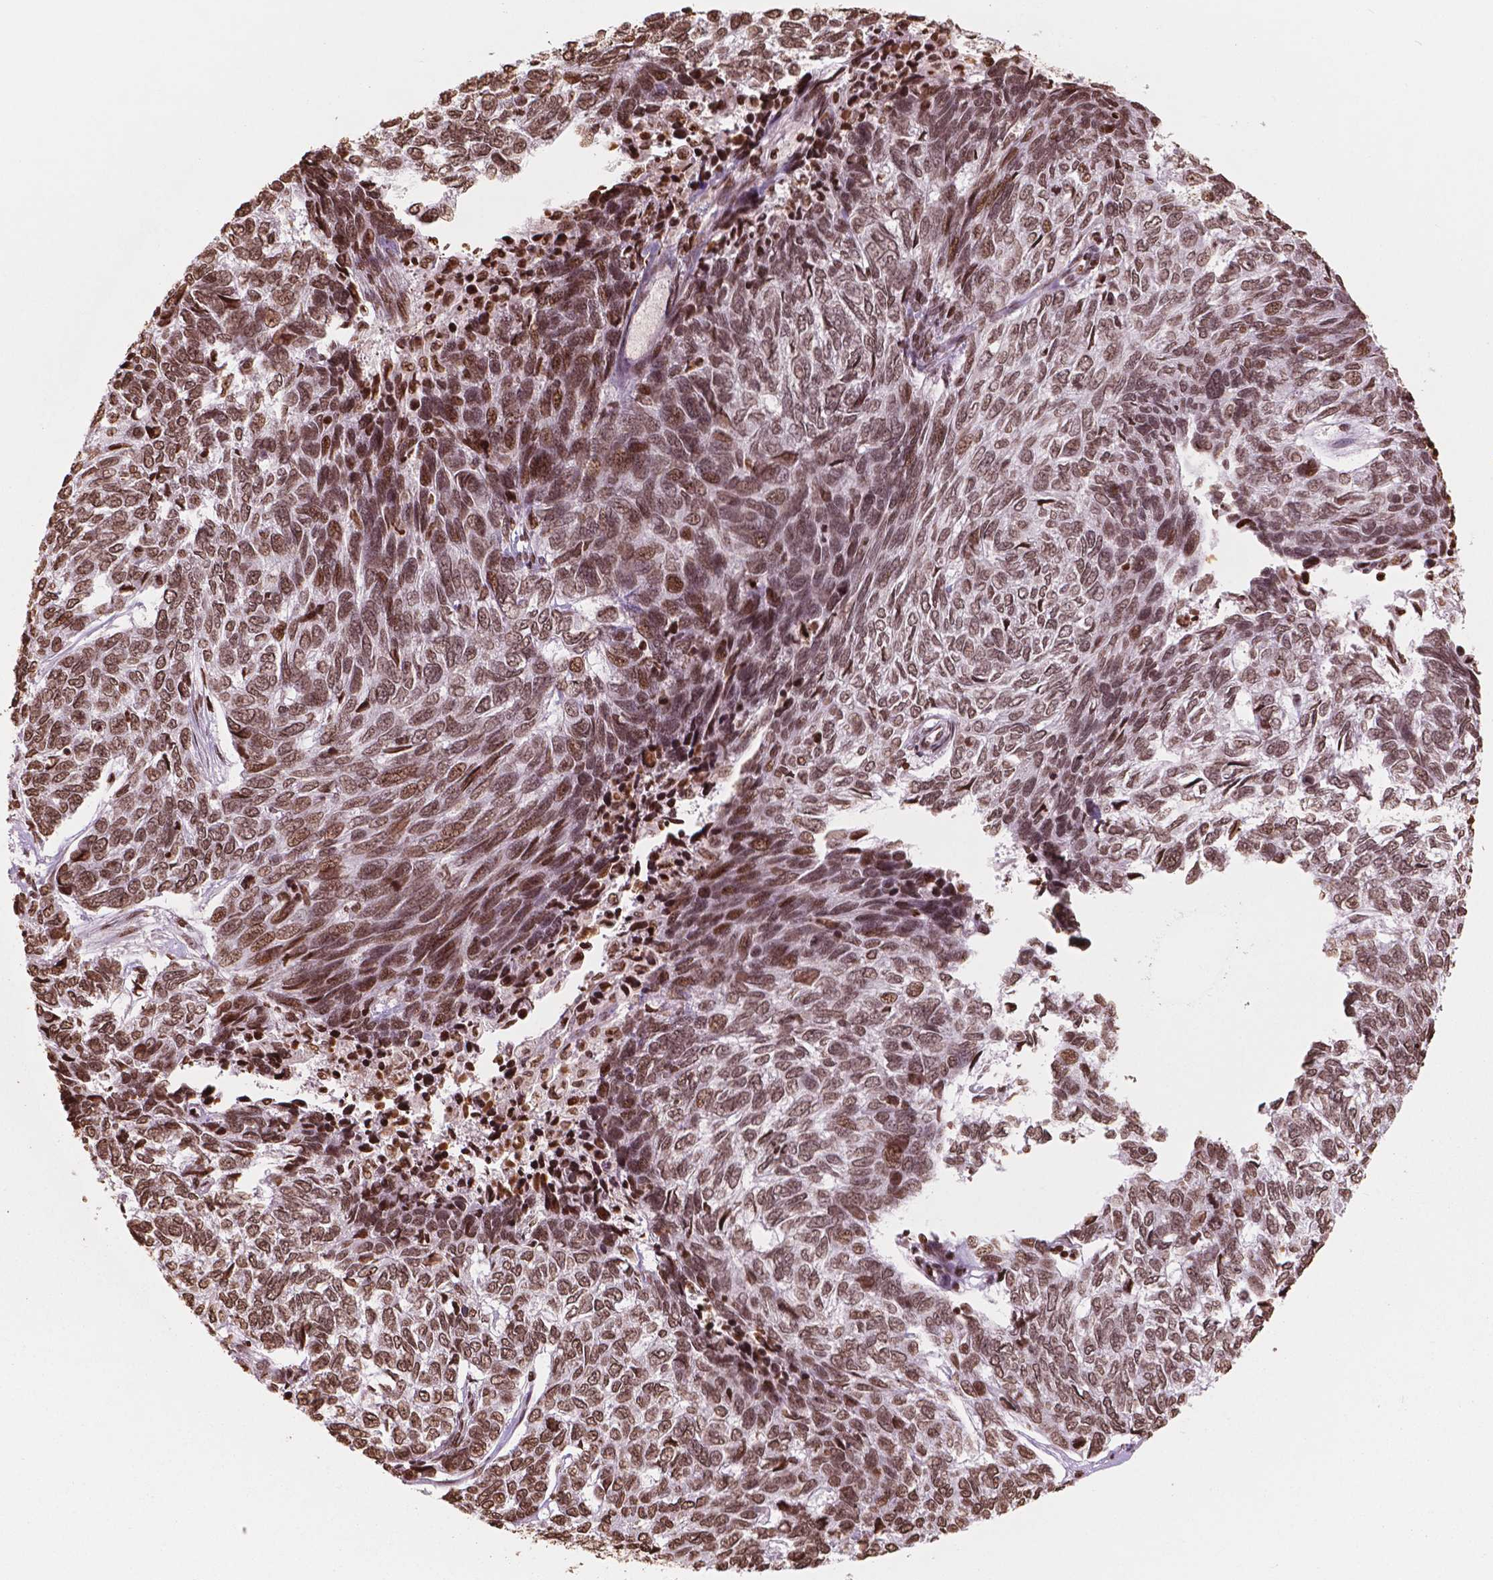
{"staining": {"intensity": "moderate", "quantity": ">75%", "location": "nuclear"}, "tissue": "skin cancer", "cell_type": "Tumor cells", "image_type": "cancer", "snomed": [{"axis": "morphology", "description": "Basal cell carcinoma"}, {"axis": "topography", "description": "Skin"}], "caption": "Immunohistochemistry (IHC) image of neoplastic tissue: human skin cancer stained using IHC displays medium levels of moderate protein expression localized specifically in the nuclear of tumor cells, appearing as a nuclear brown color.", "gene": "H3C7", "patient": {"sex": "female", "age": 65}}